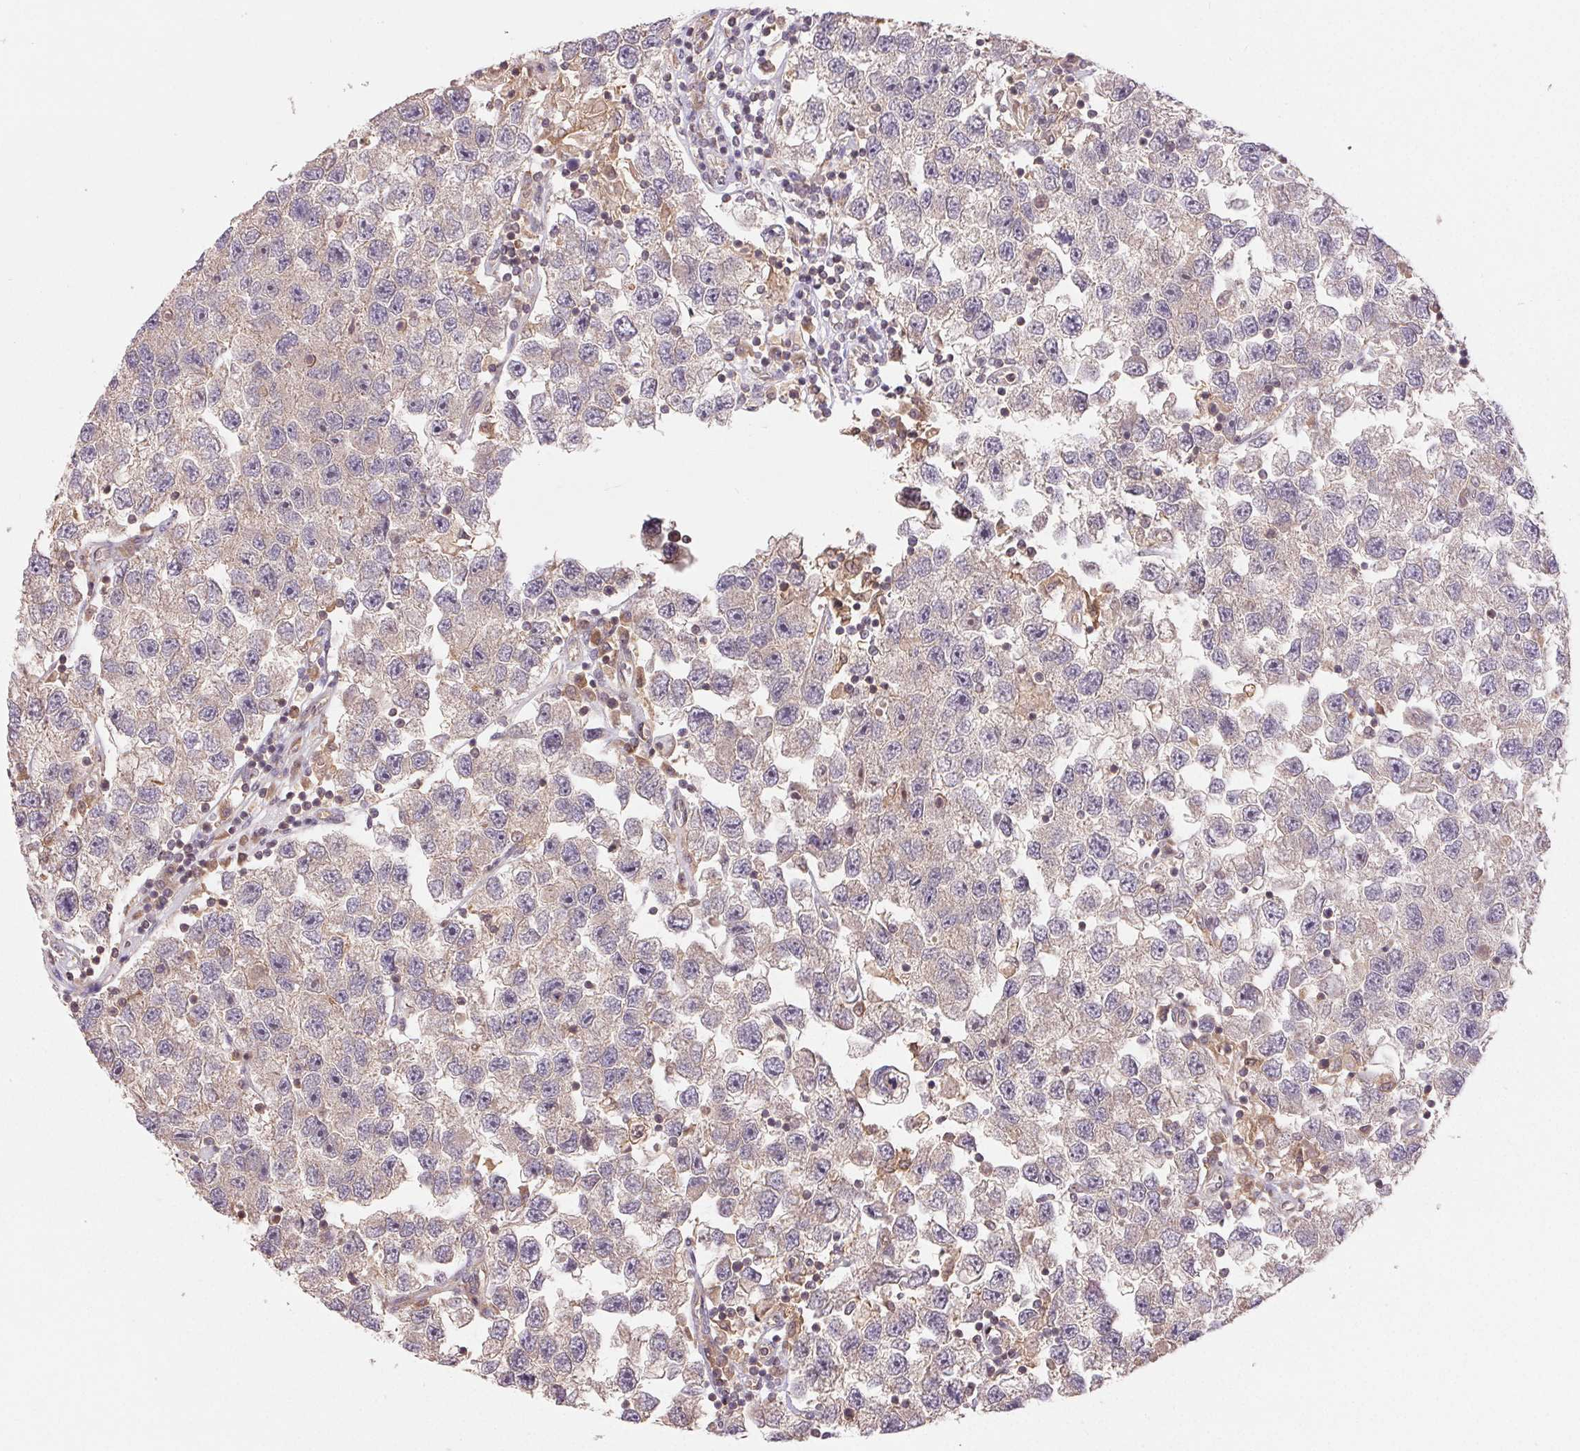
{"staining": {"intensity": "negative", "quantity": "none", "location": "none"}, "tissue": "testis cancer", "cell_type": "Tumor cells", "image_type": "cancer", "snomed": [{"axis": "morphology", "description": "Seminoma, NOS"}, {"axis": "topography", "description": "Testis"}], "caption": "The image reveals no staining of tumor cells in testis cancer.", "gene": "MAPKAPK2", "patient": {"sex": "male", "age": 26}}